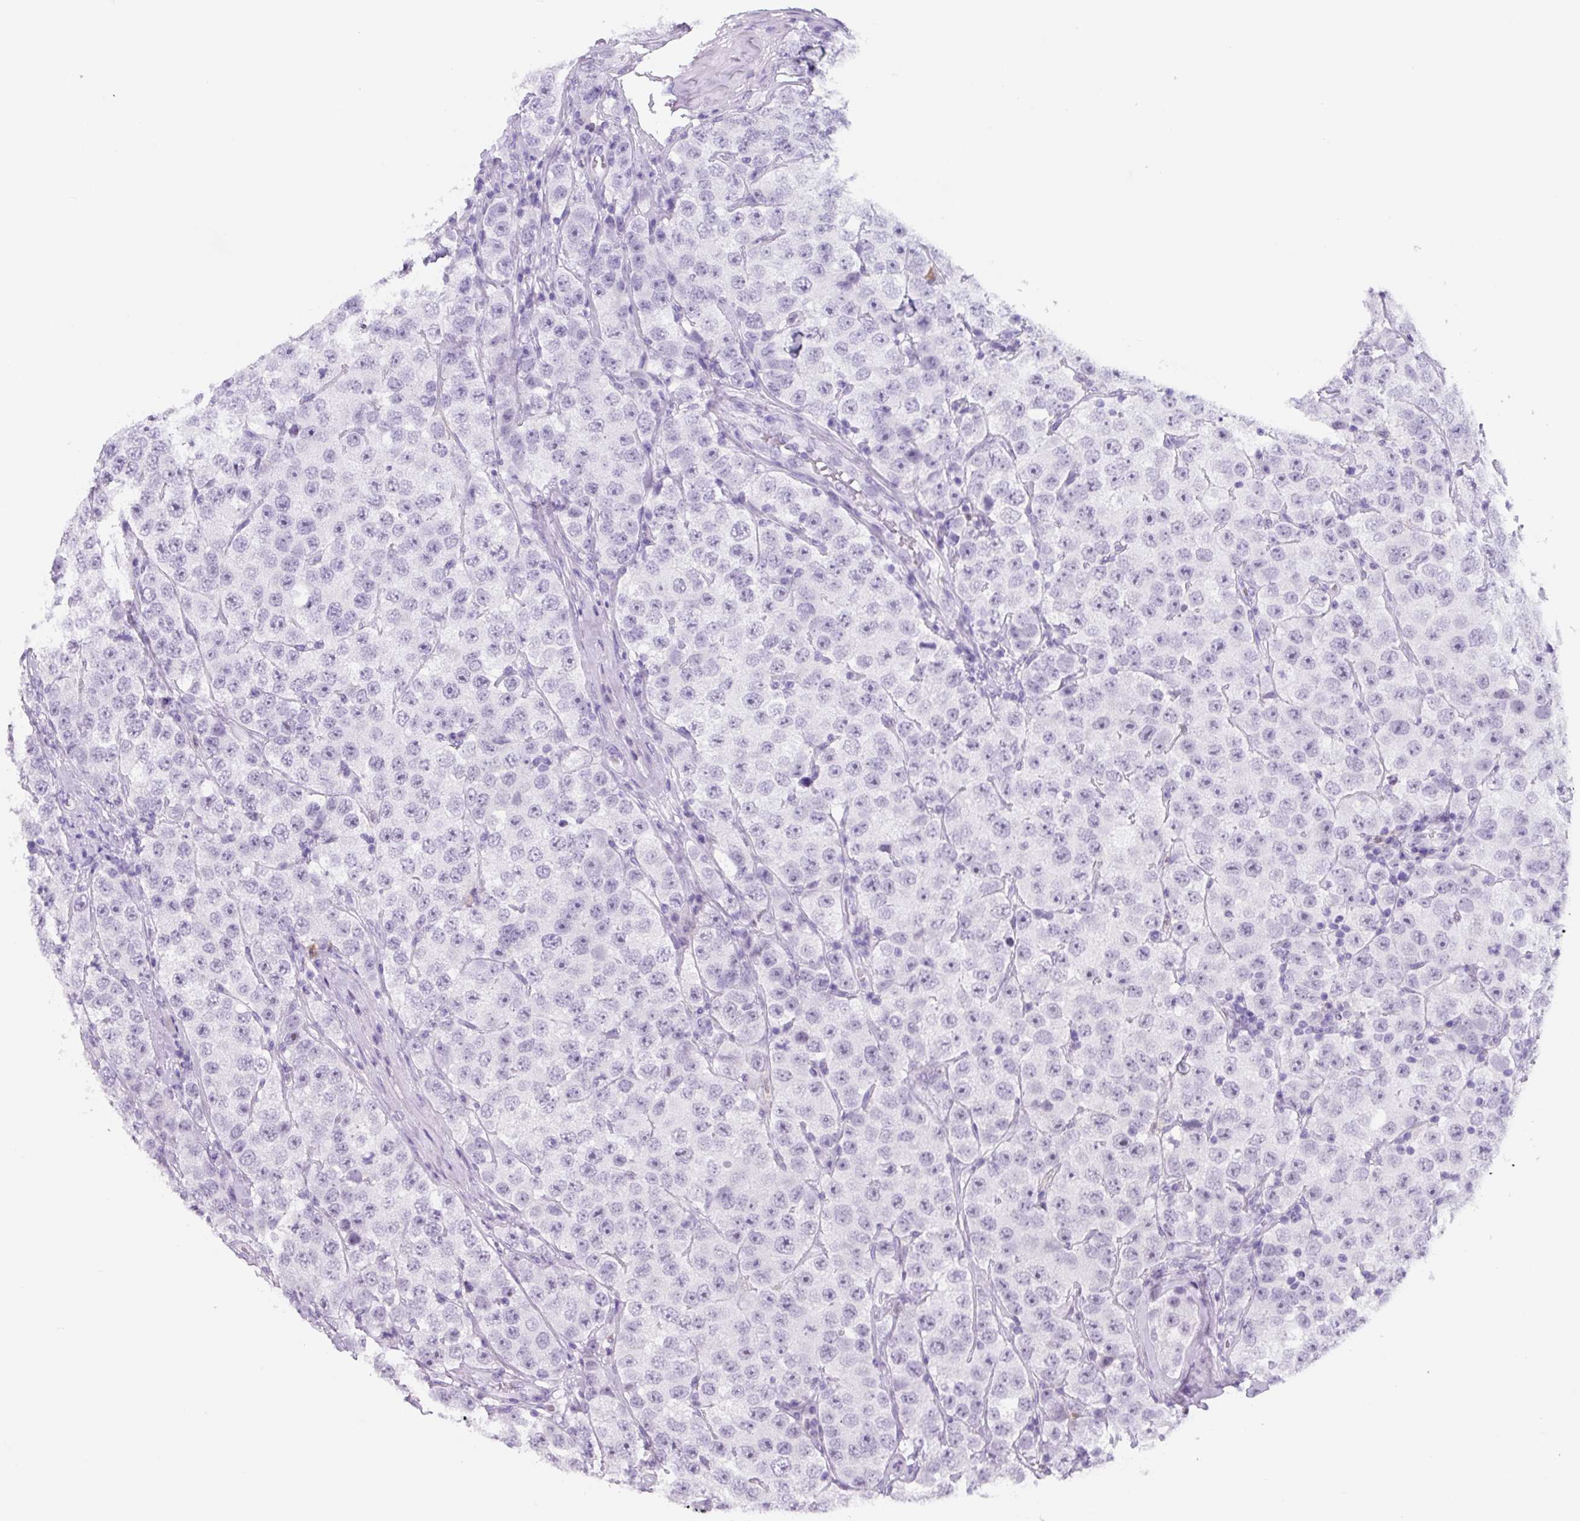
{"staining": {"intensity": "negative", "quantity": "none", "location": "none"}, "tissue": "testis cancer", "cell_type": "Tumor cells", "image_type": "cancer", "snomed": [{"axis": "morphology", "description": "Seminoma, NOS"}, {"axis": "topography", "description": "Testis"}], "caption": "A histopathology image of human seminoma (testis) is negative for staining in tumor cells.", "gene": "TNFRSF8", "patient": {"sex": "male", "age": 28}}